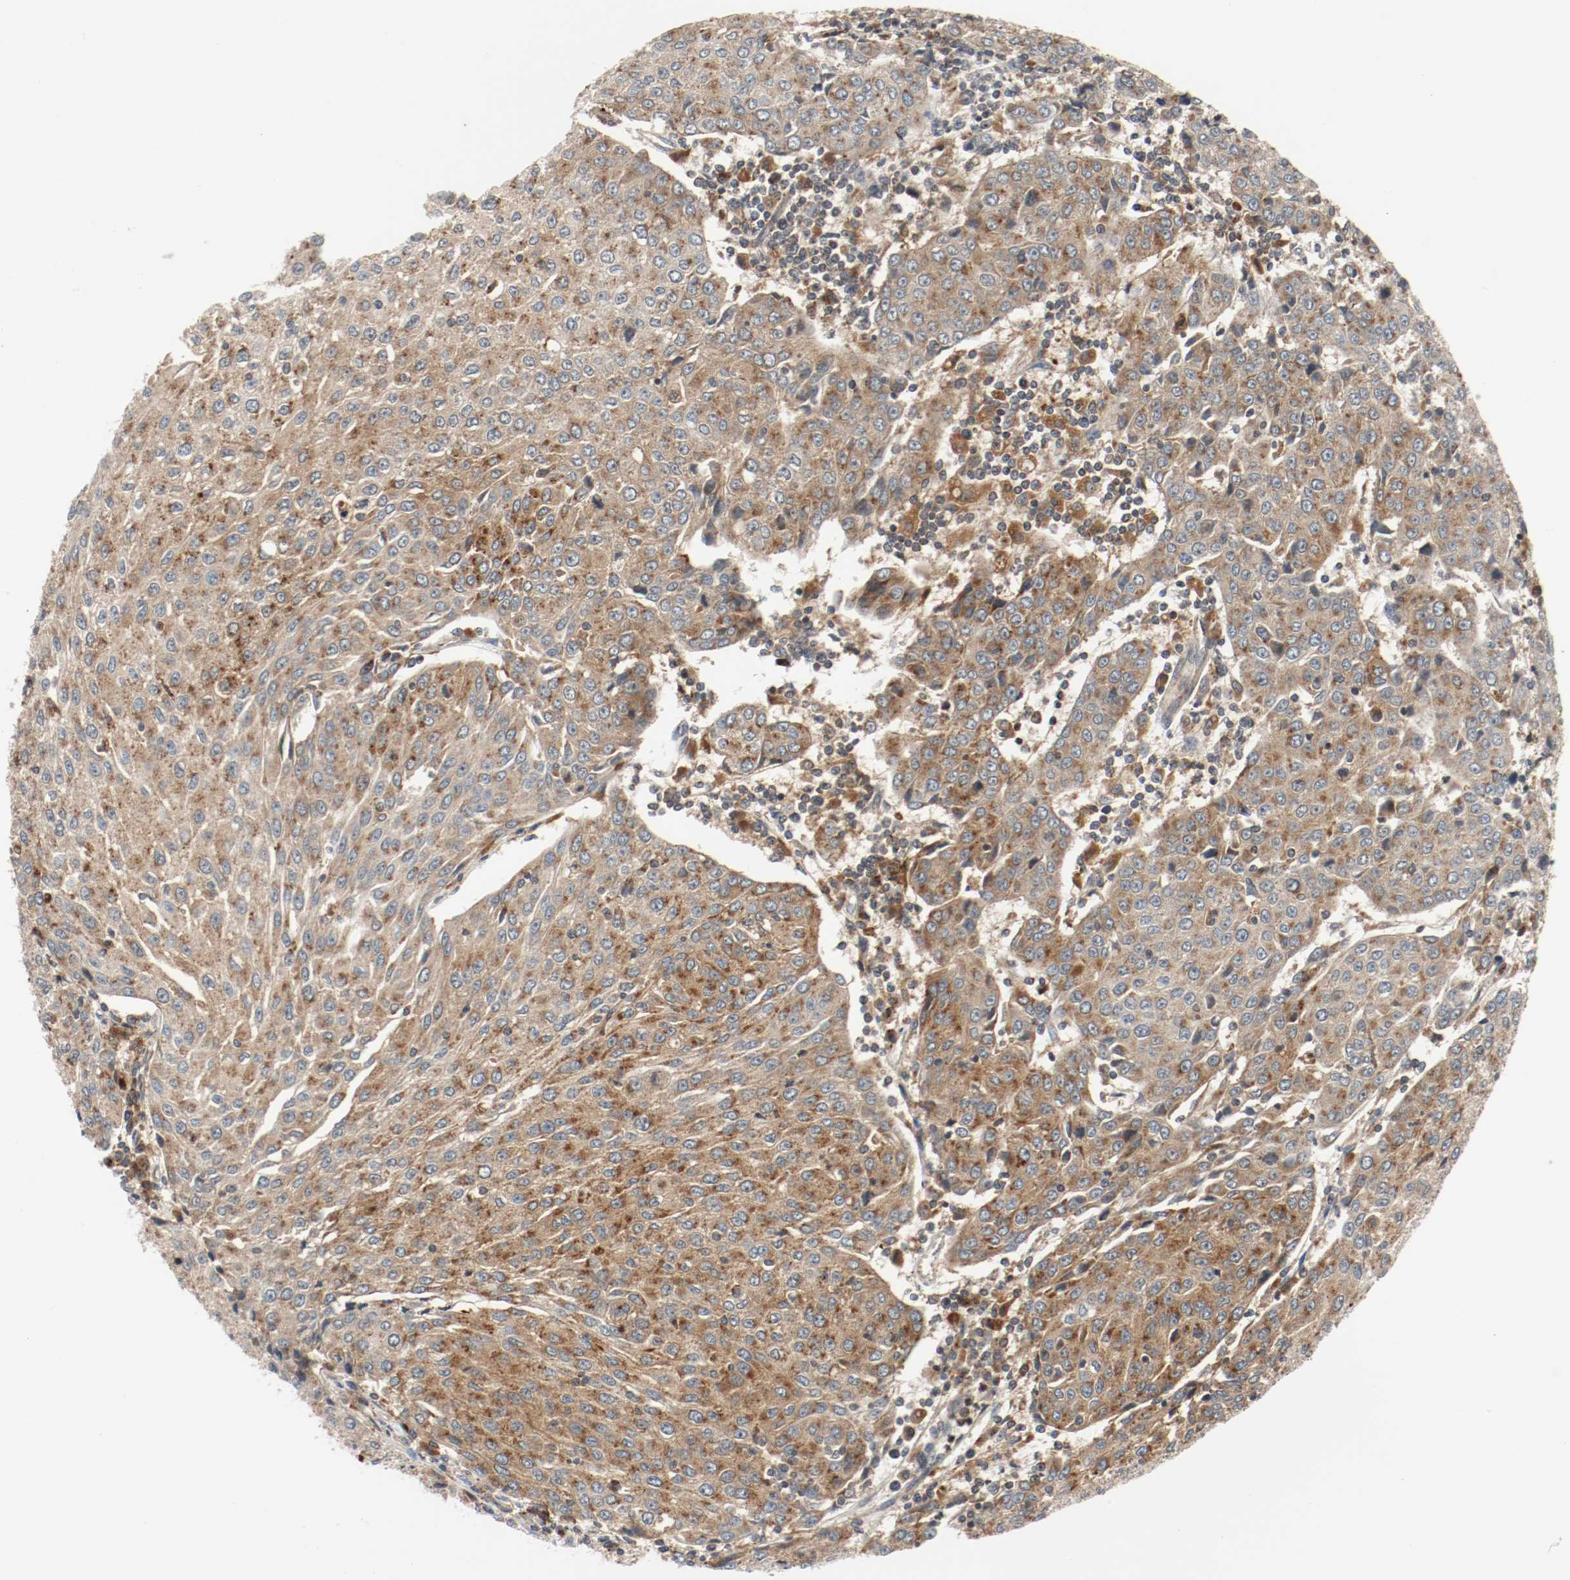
{"staining": {"intensity": "moderate", "quantity": ">75%", "location": "cytoplasmic/membranous"}, "tissue": "urothelial cancer", "cell_type": "Tumor cells", "image_type": "cancer", "snomed": [{"axis": "morphology", "description": "Urothelial carcinoma, High grade"}, {"axis": "topography", "description": "Urinary bladder"}], "caption": "There is medium levels of moderate cytoplasmic/membranous staining in tumor cells of urothelial cancer, as demonstrated by immunohistochemical staining (brown color).", "gene": "LAMP2", "patient": {"sex": "female", "age": 85}}